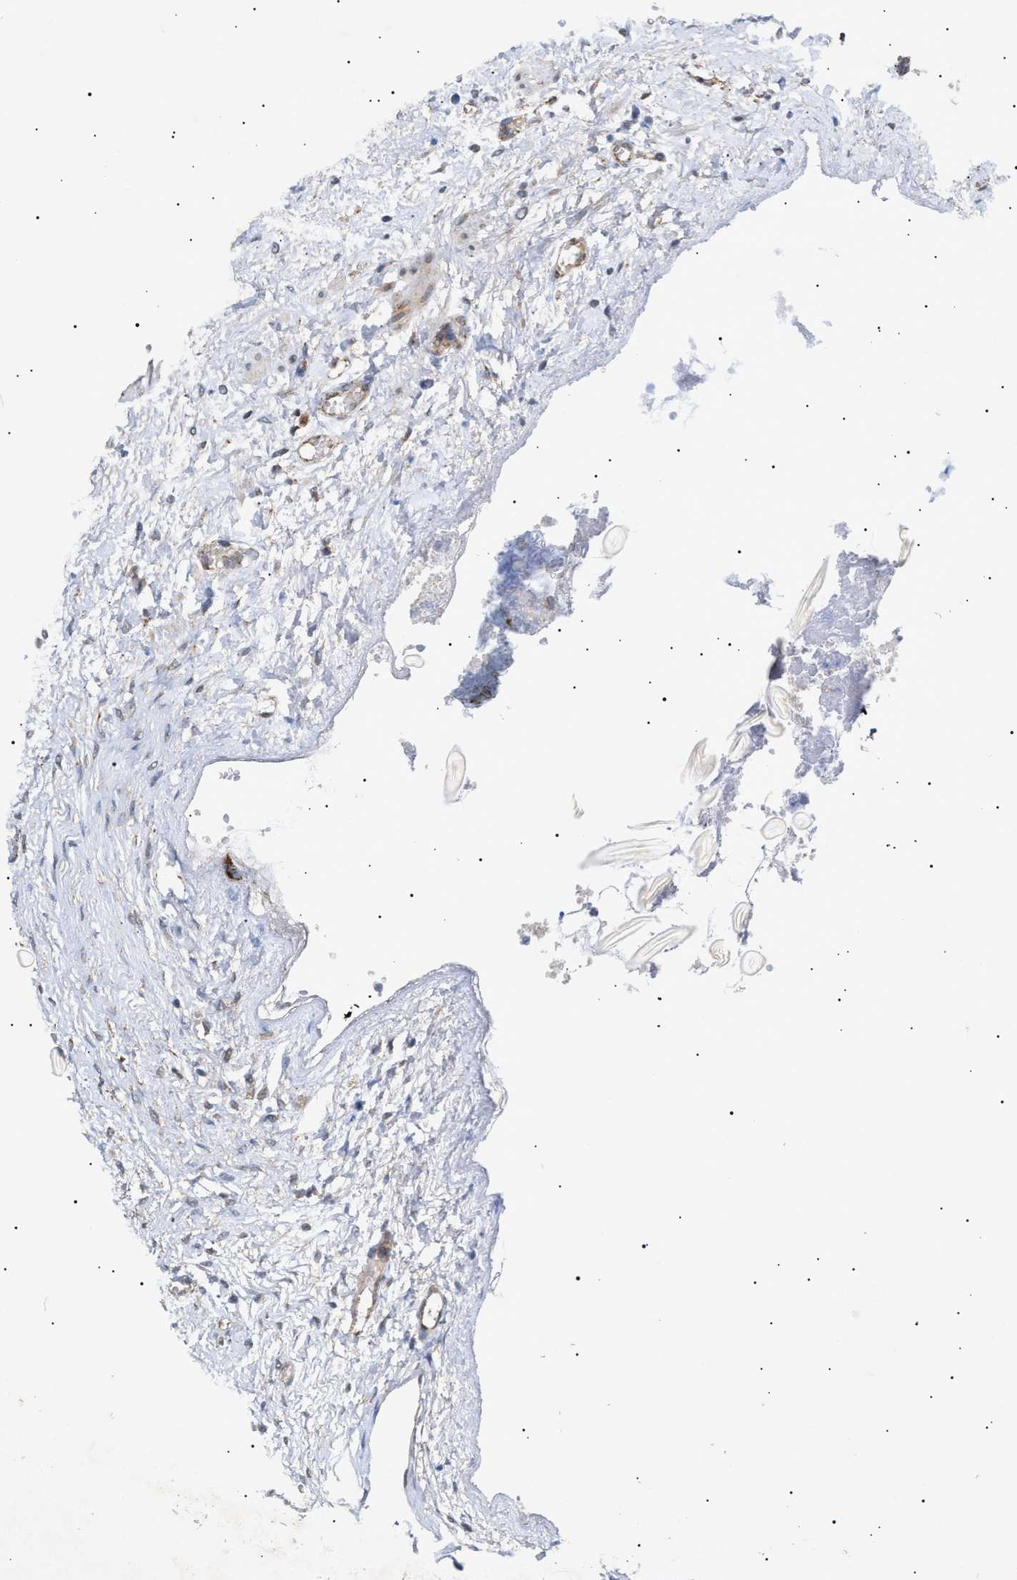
{"staining": {"intensity": "strong", "quantity": ">75%", "location": "cytoplasmic/membranous"}, "tissue": "ovary", "cell_type": "Follicle cells", "image_type": "normal", "snomed": [{"axis": "morphology", "description": "Normal tissue, NOS"}, {"axis": "topography", "description": "Ovary"}], "caption": "IHC histopathology image of normal ovary: ovary stained using immunohistochemistry (IHC) demonstrates high levels of strong protein expression localized specifically in the cytoplasmic/membranous of follicle cells, appearing as a cytoplasmic/membranous brown color.", "gene": "SIRT5", "patient": {"sex": "female", "age": 33}}